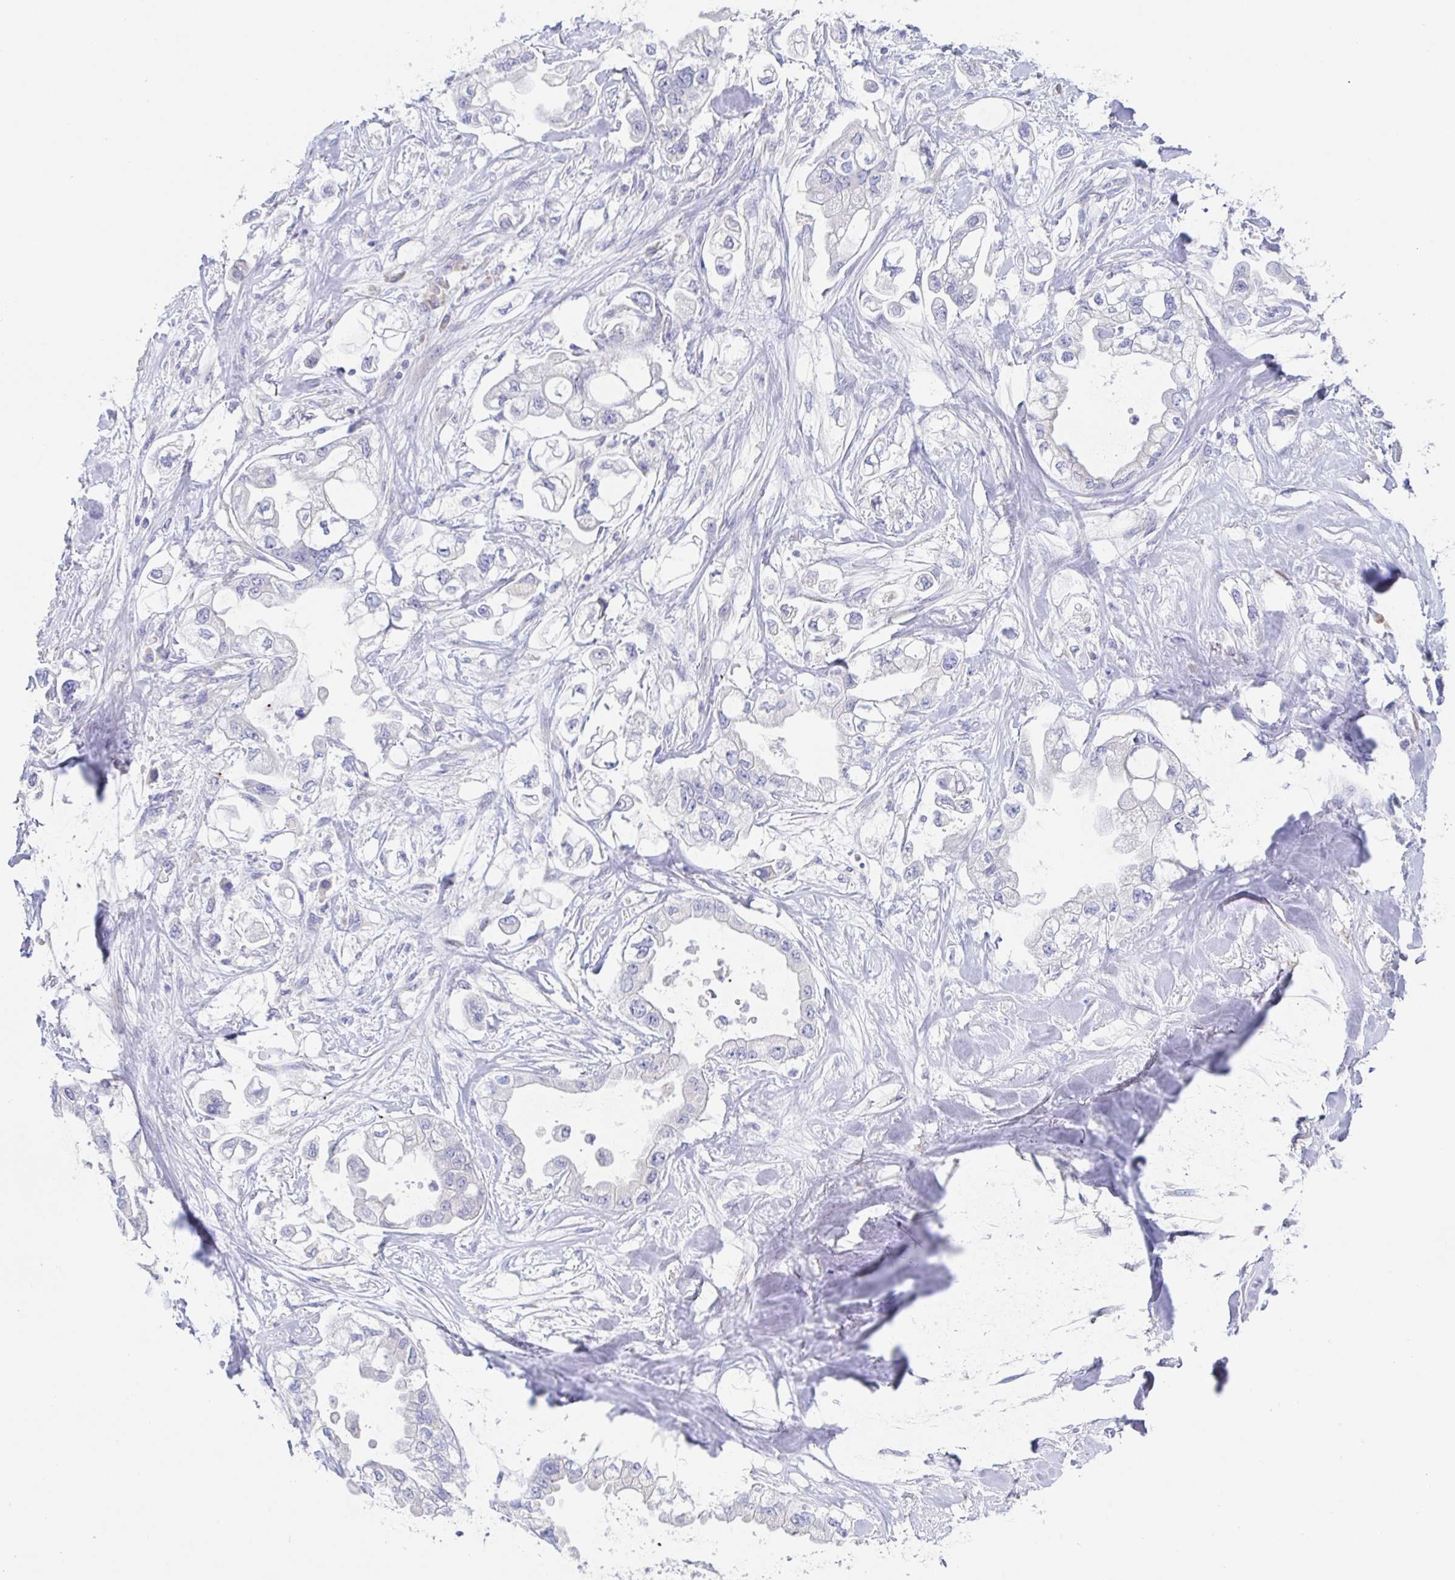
{"staining": {"intensity": "negative", "quantity": "none", "location": "none"}, "tissue": "stomach cancer", "cell_type": "Tumor cells", "image_type": "cancer", "snomed": [{"axis": "morphology", "description": "Adenocarcinoma, NOS"}, {"axis": "topography", "description": "Stomach"}], "caption": "Stomach cancer was stained to show a protein in brown. There is no significant staining in tumor cells. The staining is performed using DAB brown chromogen with nuclei counter-stained in using hematoxylin.", "gene": "SIAH3", "patient": {"sex": "male", "age": 62}}